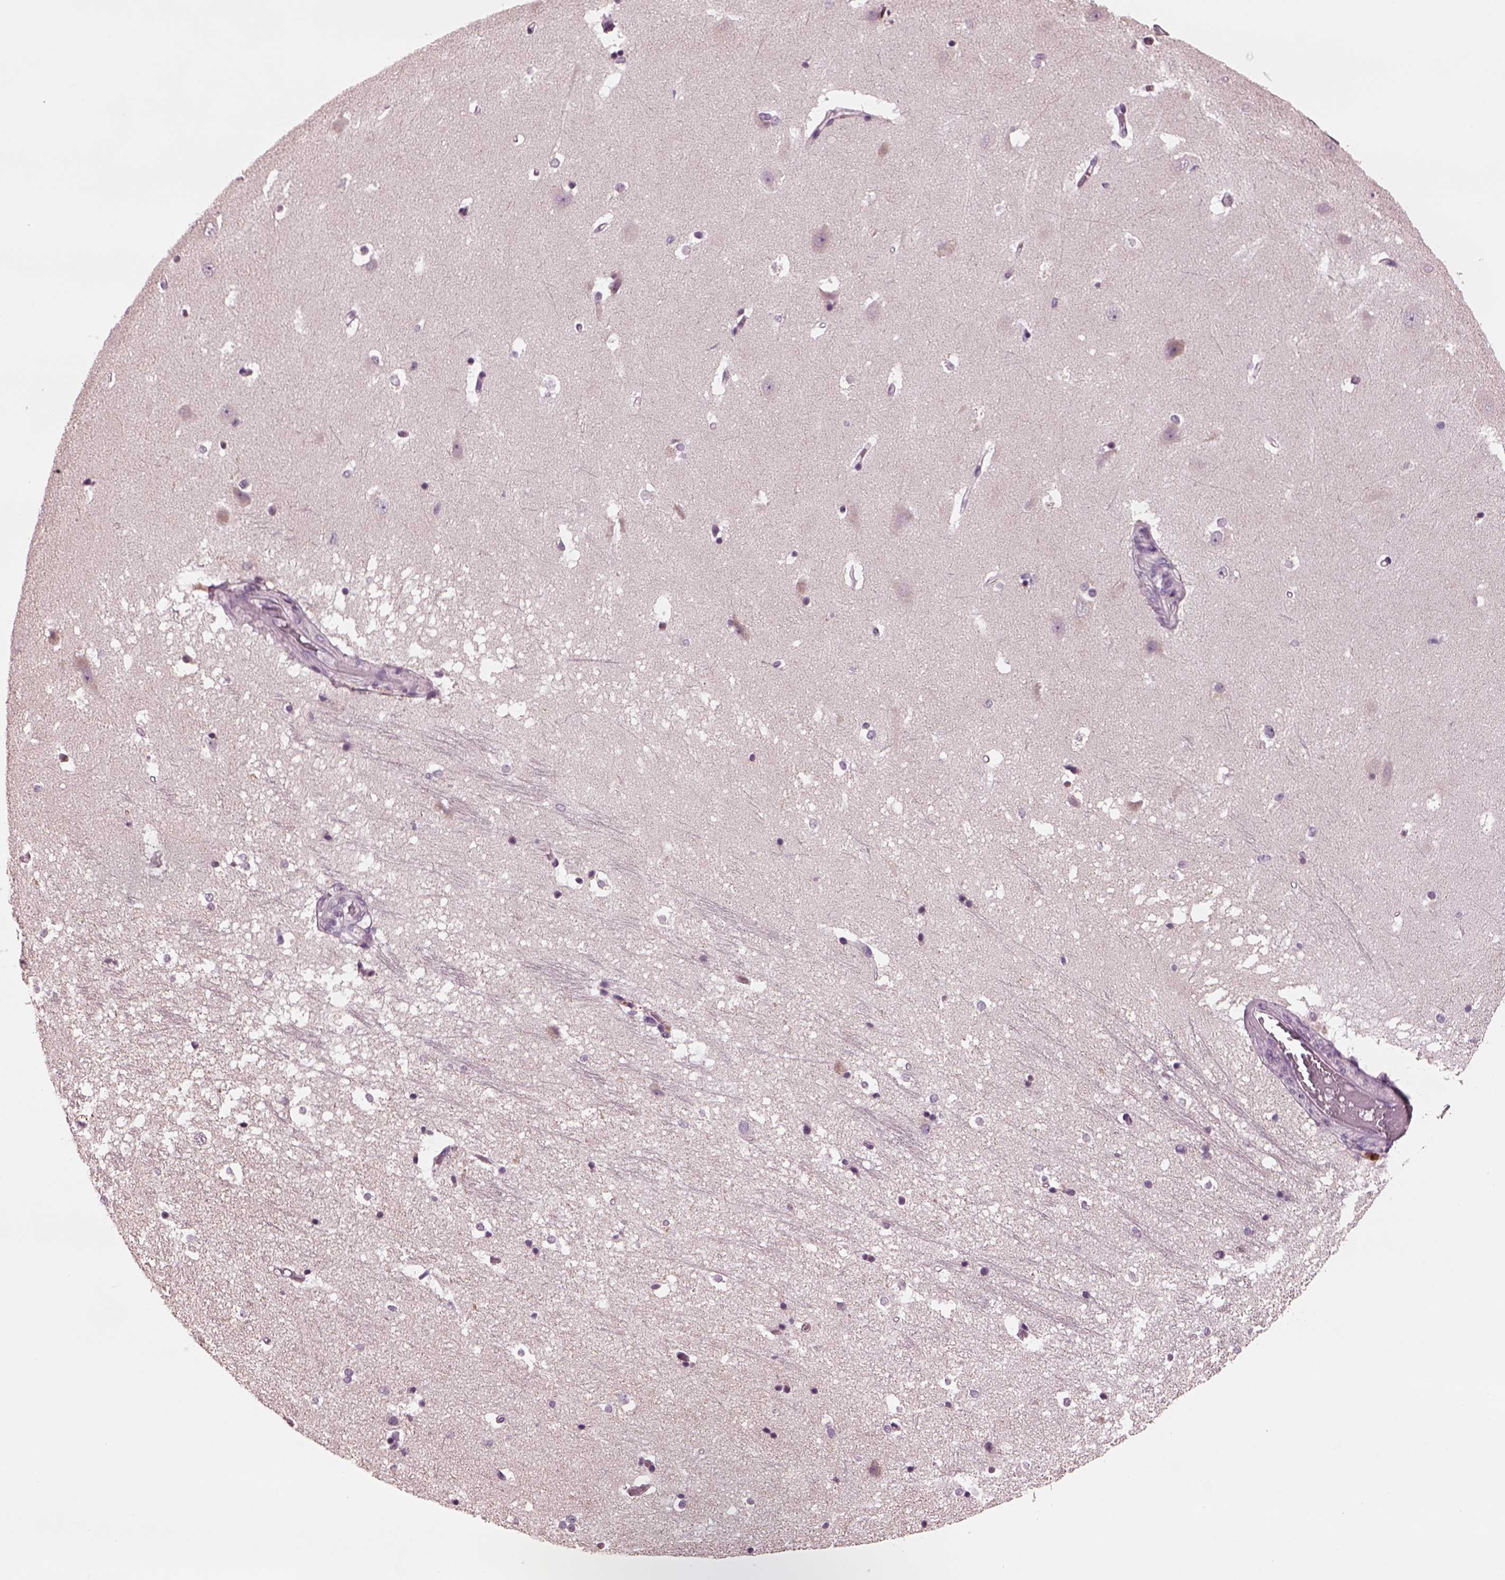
{"staining": {"intensity": "negative", "quantity": "none", "location": "none"}, "tissue": "hippocampus", "cell_type": "Glial cells", "image_type": "normal", "snomed": [{"axis": "morphology", "description": "Normal tissue, NOS"}, {"axis": "topography", "description": "Hippocampus"}], "caption": "High power microscopy micrograph of an immunohistochemistry histopathology image of benign hippocampus, revealing no significant expression in glial cells. Brightfield microscopy of IHC stained with DAB (3,3'-diaminobenzidine) (brown) and hematoxylin (blue), captured at high magnification.", "gene": "AP4M1", "patient": {"sex": "male", "age": 44}}